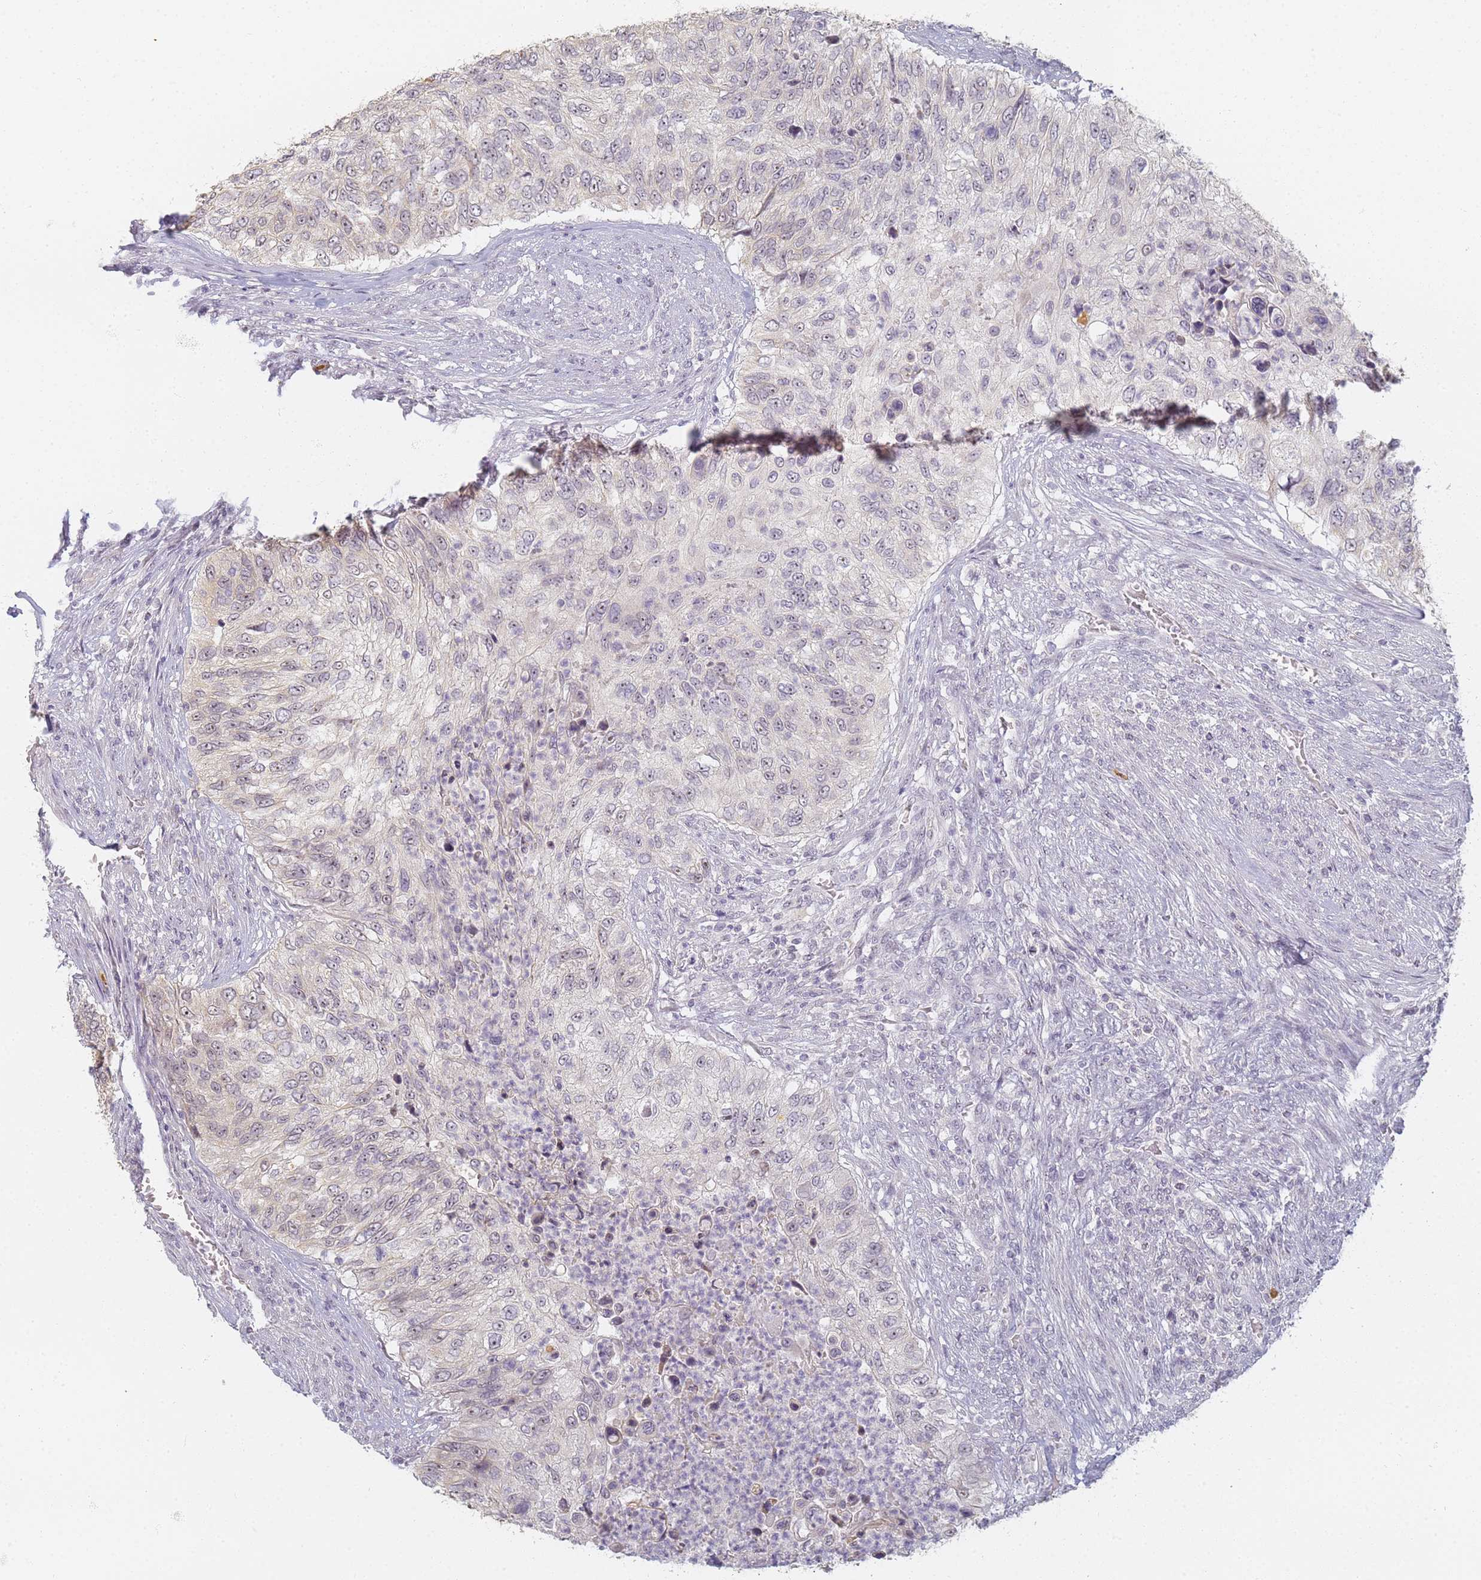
{"staining": {"intensity": "weak", "quantity": "<25%", "location": "nuclear"}, "tissue": "urothelial cancer", "cell_type": "Tumor cells", "image_type": "cancer", "snomed": [{"axis": "morphology", "description": "Urothelial carcinoma, High grade"}, {"axis": "topography", "description": "Urinary bladder"}], "caption": "IHC photomicrograph of high-grade urothelial carcinoma stained for a protein (brown), which exhibits no staining in tumor cells.", "gene": "SLC38A9", "patient": {"sex": "female", "age": 60}}